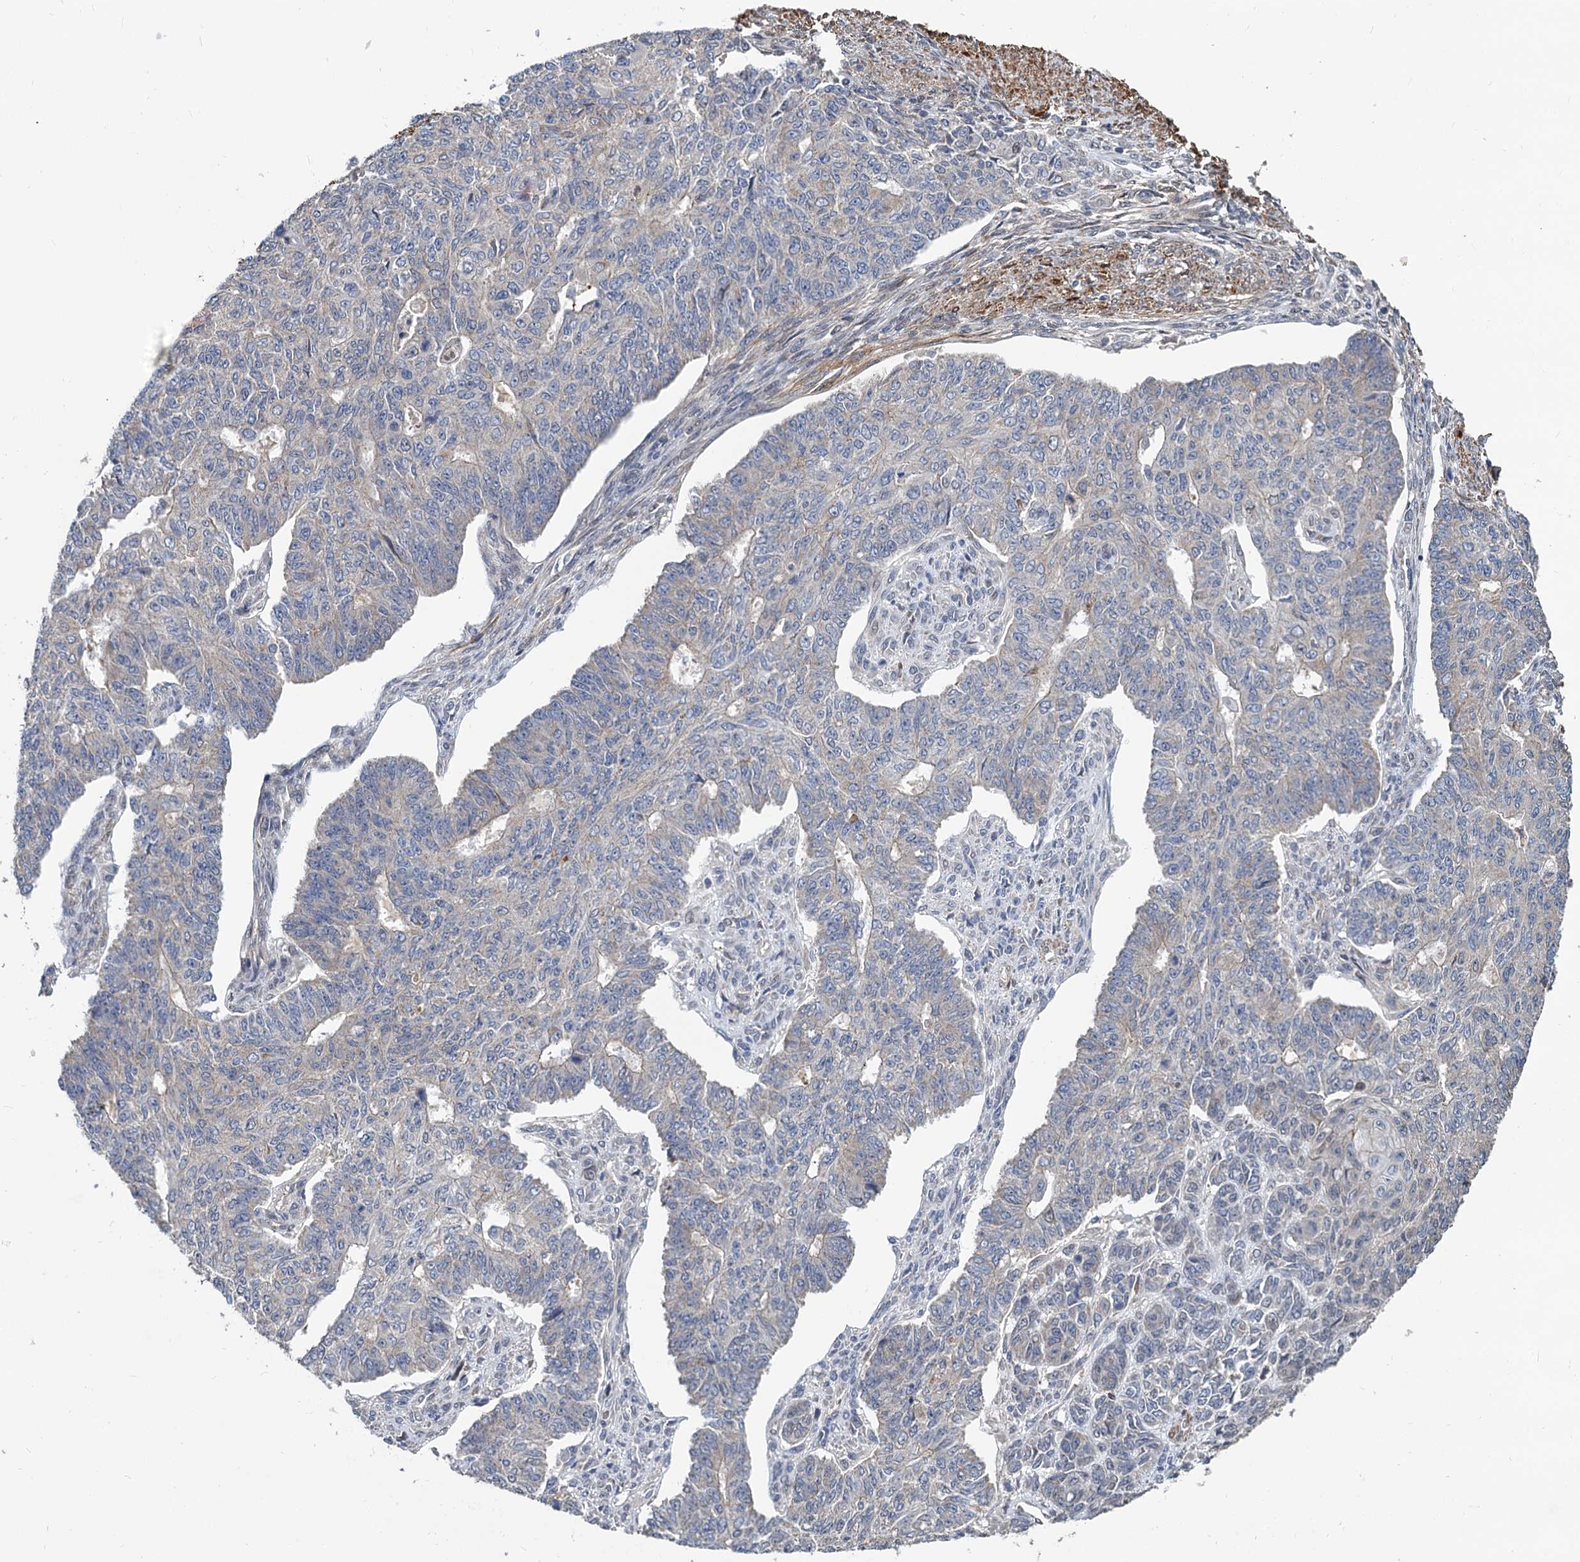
{"staining": {"intensity": "negative", "quantity": "none", "location": "none"}, "tissue": "endometrial cancer", "cell_type": "Tumor cells", "image_type": "cancer", "snomed": [{"axis": "morphology", "description": "Adenocarcinoma, NOS"}, {"axis": "topography", "description": "Endometrium"}], "caption": "Immunohistochemistry histopathology image of neoplastic tissue: endometrial cancer (adenocarcinoma) stained with DAB (3,3'-diaminobenzidine) reveals no significant protein staining in tumor cells.", "gene": "ALKBH7", "patient": {"sex": "female", "age": 32}}